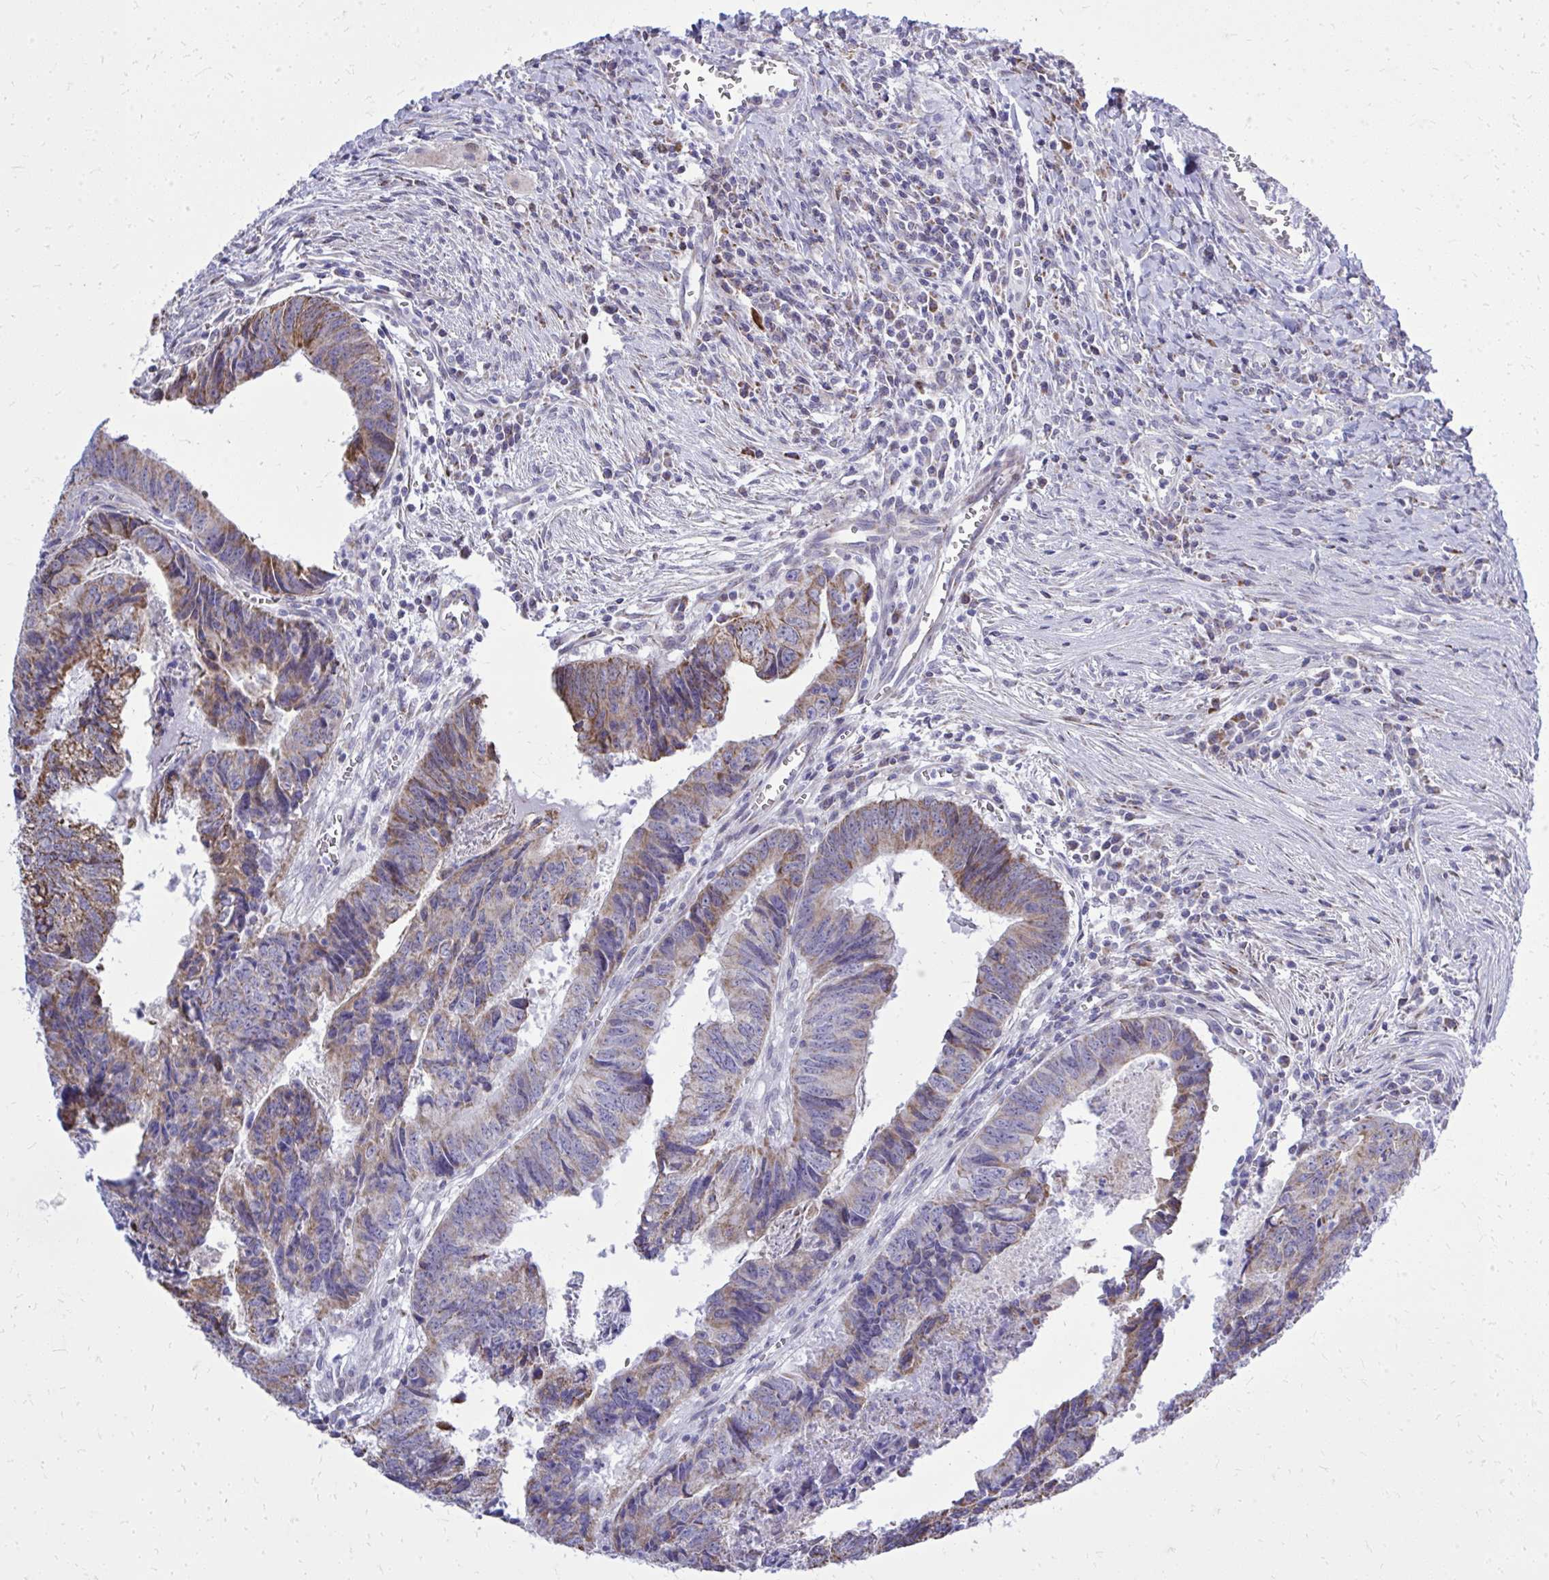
{"staining": {"intensity": "moderate", "quantity": "25%-75%", "location": "cytoplasmic/membranous"}, "tissue": "colorectal cancer", "cell_type": "Tumor cells", "image_type": "cancer", "snomed": [{"axis": "morphology", "description": "Adenocarcinoma, NOS"}, {"axis": "topography", "description": "Colon"}], "caption": "Moderate cytoplasmic/membranous expression for a protein is seen in about 25%-75% of tumor cells of colorectal cancer (adenocarcinoma) using immunohistochemistry (IHC).", "gene": "ZNF362", "patient": {"sex": "male", "age": 86}}